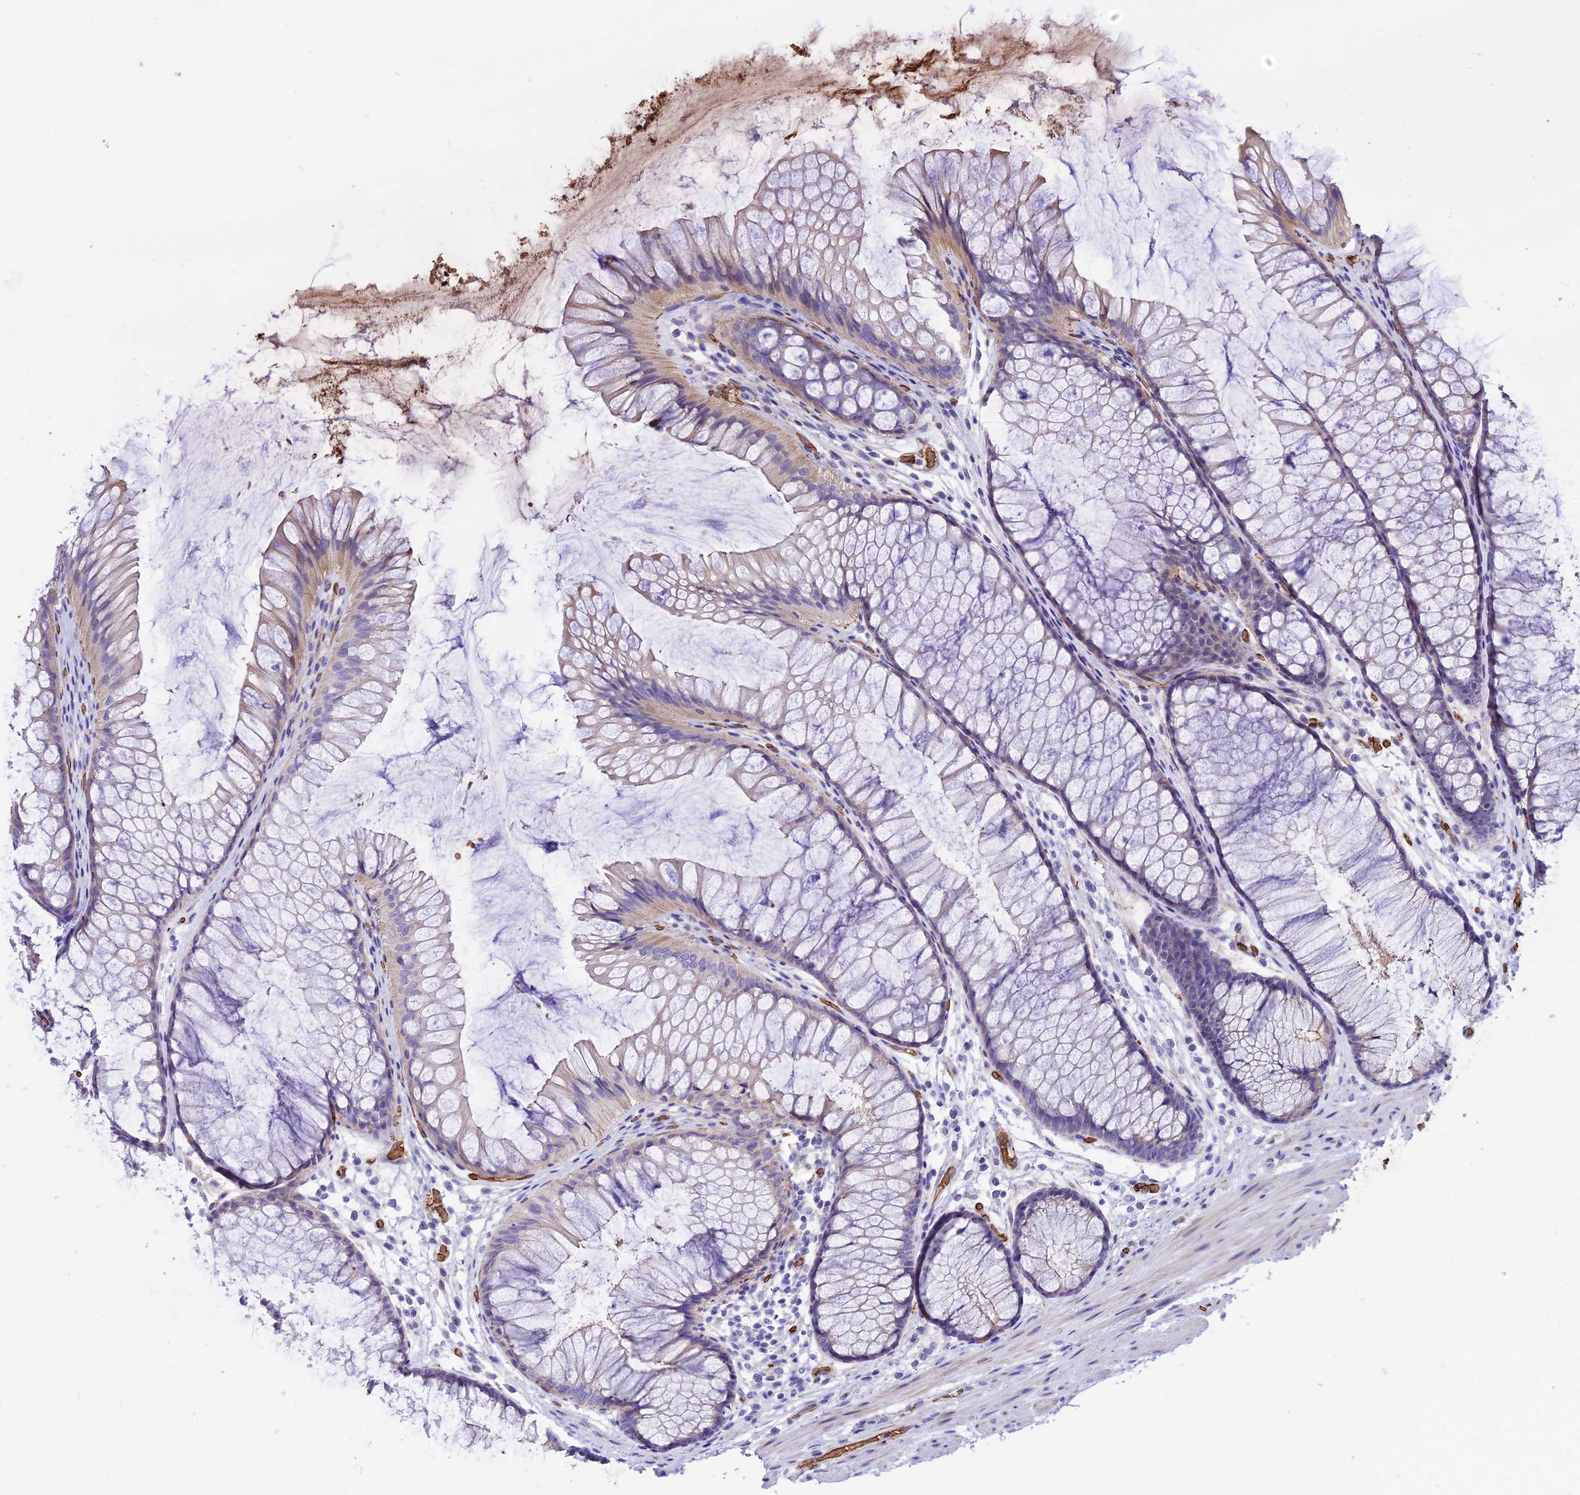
{"staining": {"intensity": "strong", "quantity": "25%-75%", "location": "cytoplasmic/membranous"}, "tissue": "colon", "cell_type": "Endothelial cells", "image_type": "normal", "snomed": [{"axis": "morphology", "description": "Normal tissue, NOS"}, {"axis": "topography", "description": "Colon"}], "caption": "An image showing strong cytoplasmic/membranous staining in approximately 25%-75% of endothelial cells in unremarkable colon, as visualized by brown immunohistochemical staining.", "gene": "TTC4", "patient": {"sex": "female", "age": 82}}